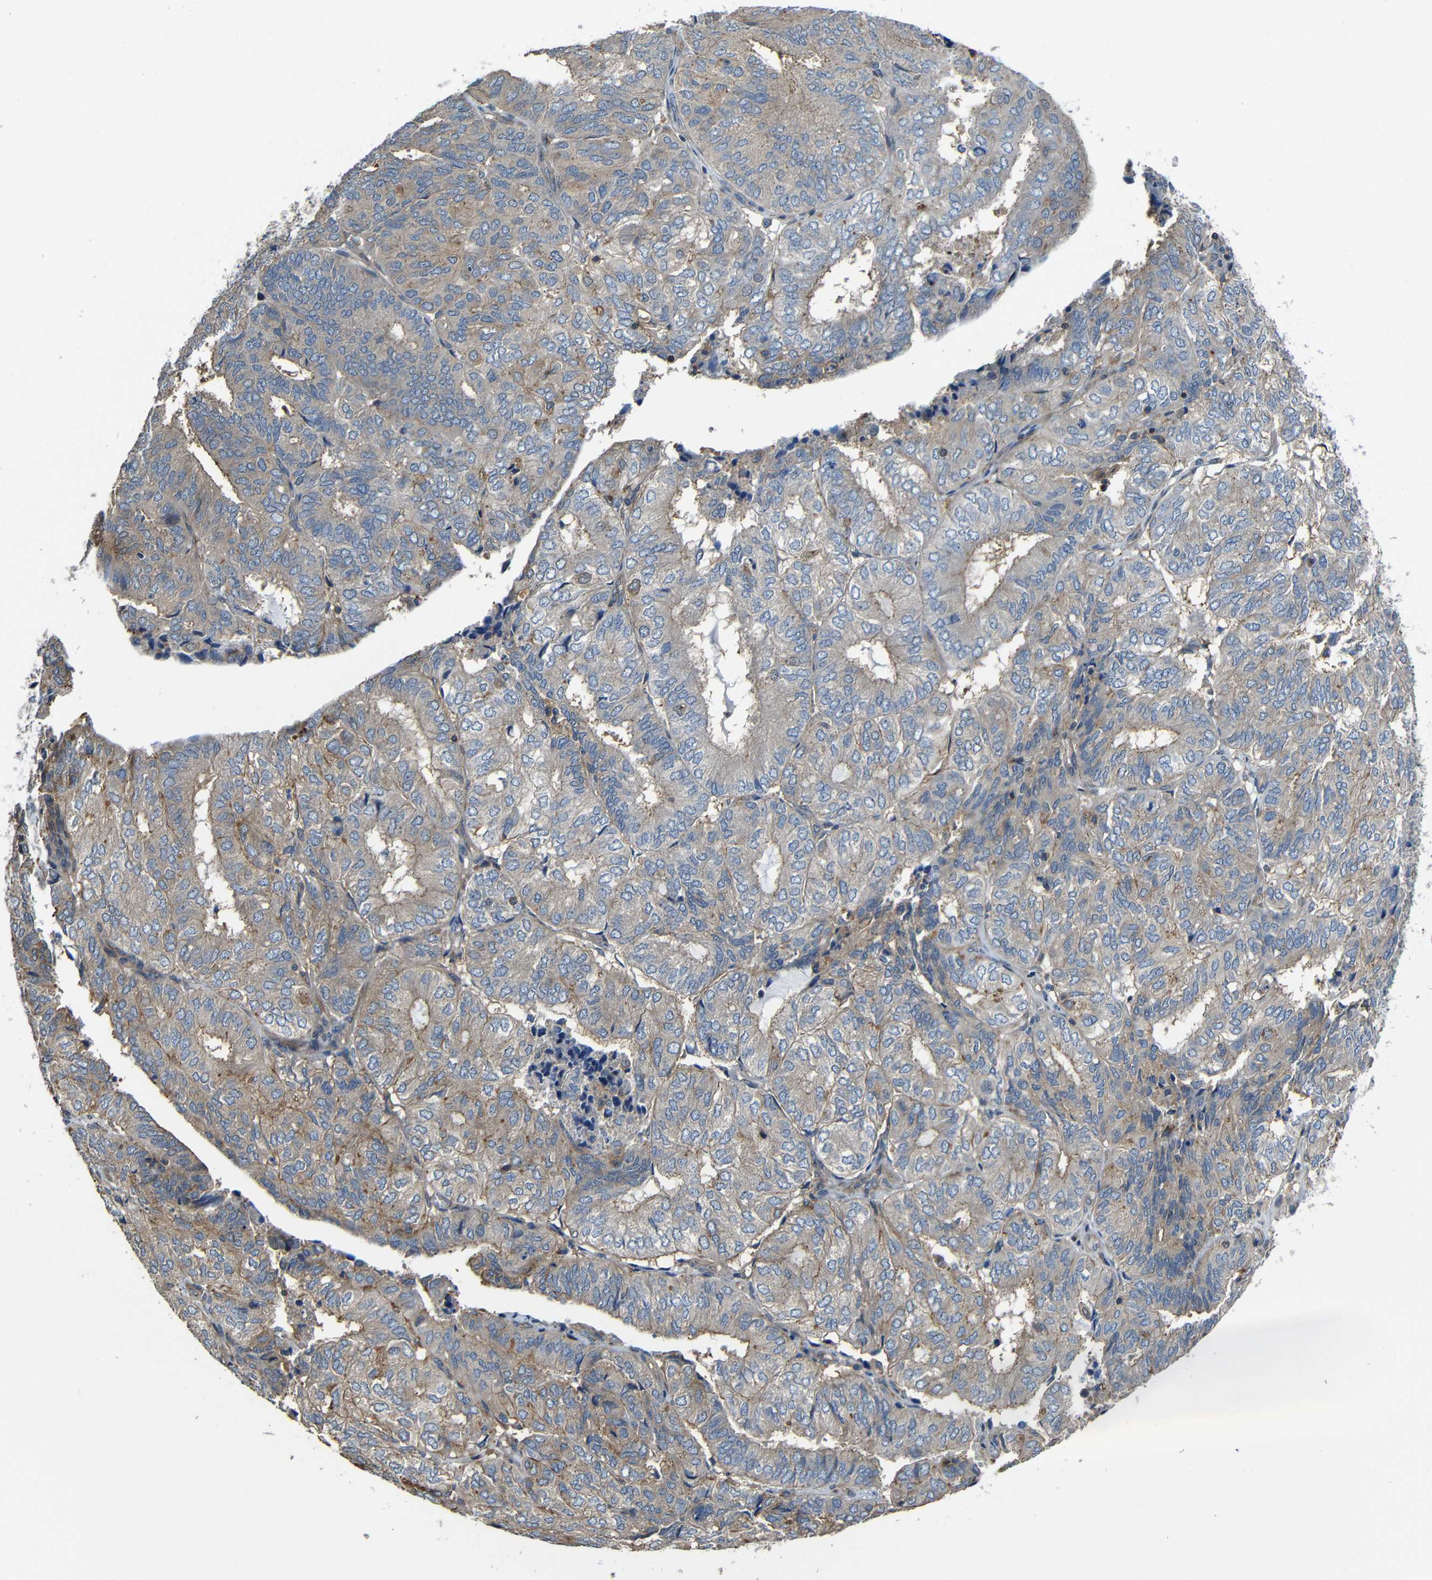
{"staining": {"intensity": "moderate", "quantity": ">75%", "location": "cytoplasmic/membranous"}, "tissue": "endometrial cancer", "cell_type": "Tumor cells", "image_type": "cancer", "snomed": [{"axis": "morphology", "description": "Adenocarcinoma, NOS"}, {"axis": "topography", "description": "Uterus"}], "caption": "IHC (DAB) staining of endometrial cancer (adenocarcinoma) demonstrates moderate cytoplasmic/membranous protein expression in approximately >75% of tumor cells.", "gene": "GDI1", "patient": {"sex": "female", "age": 60}}